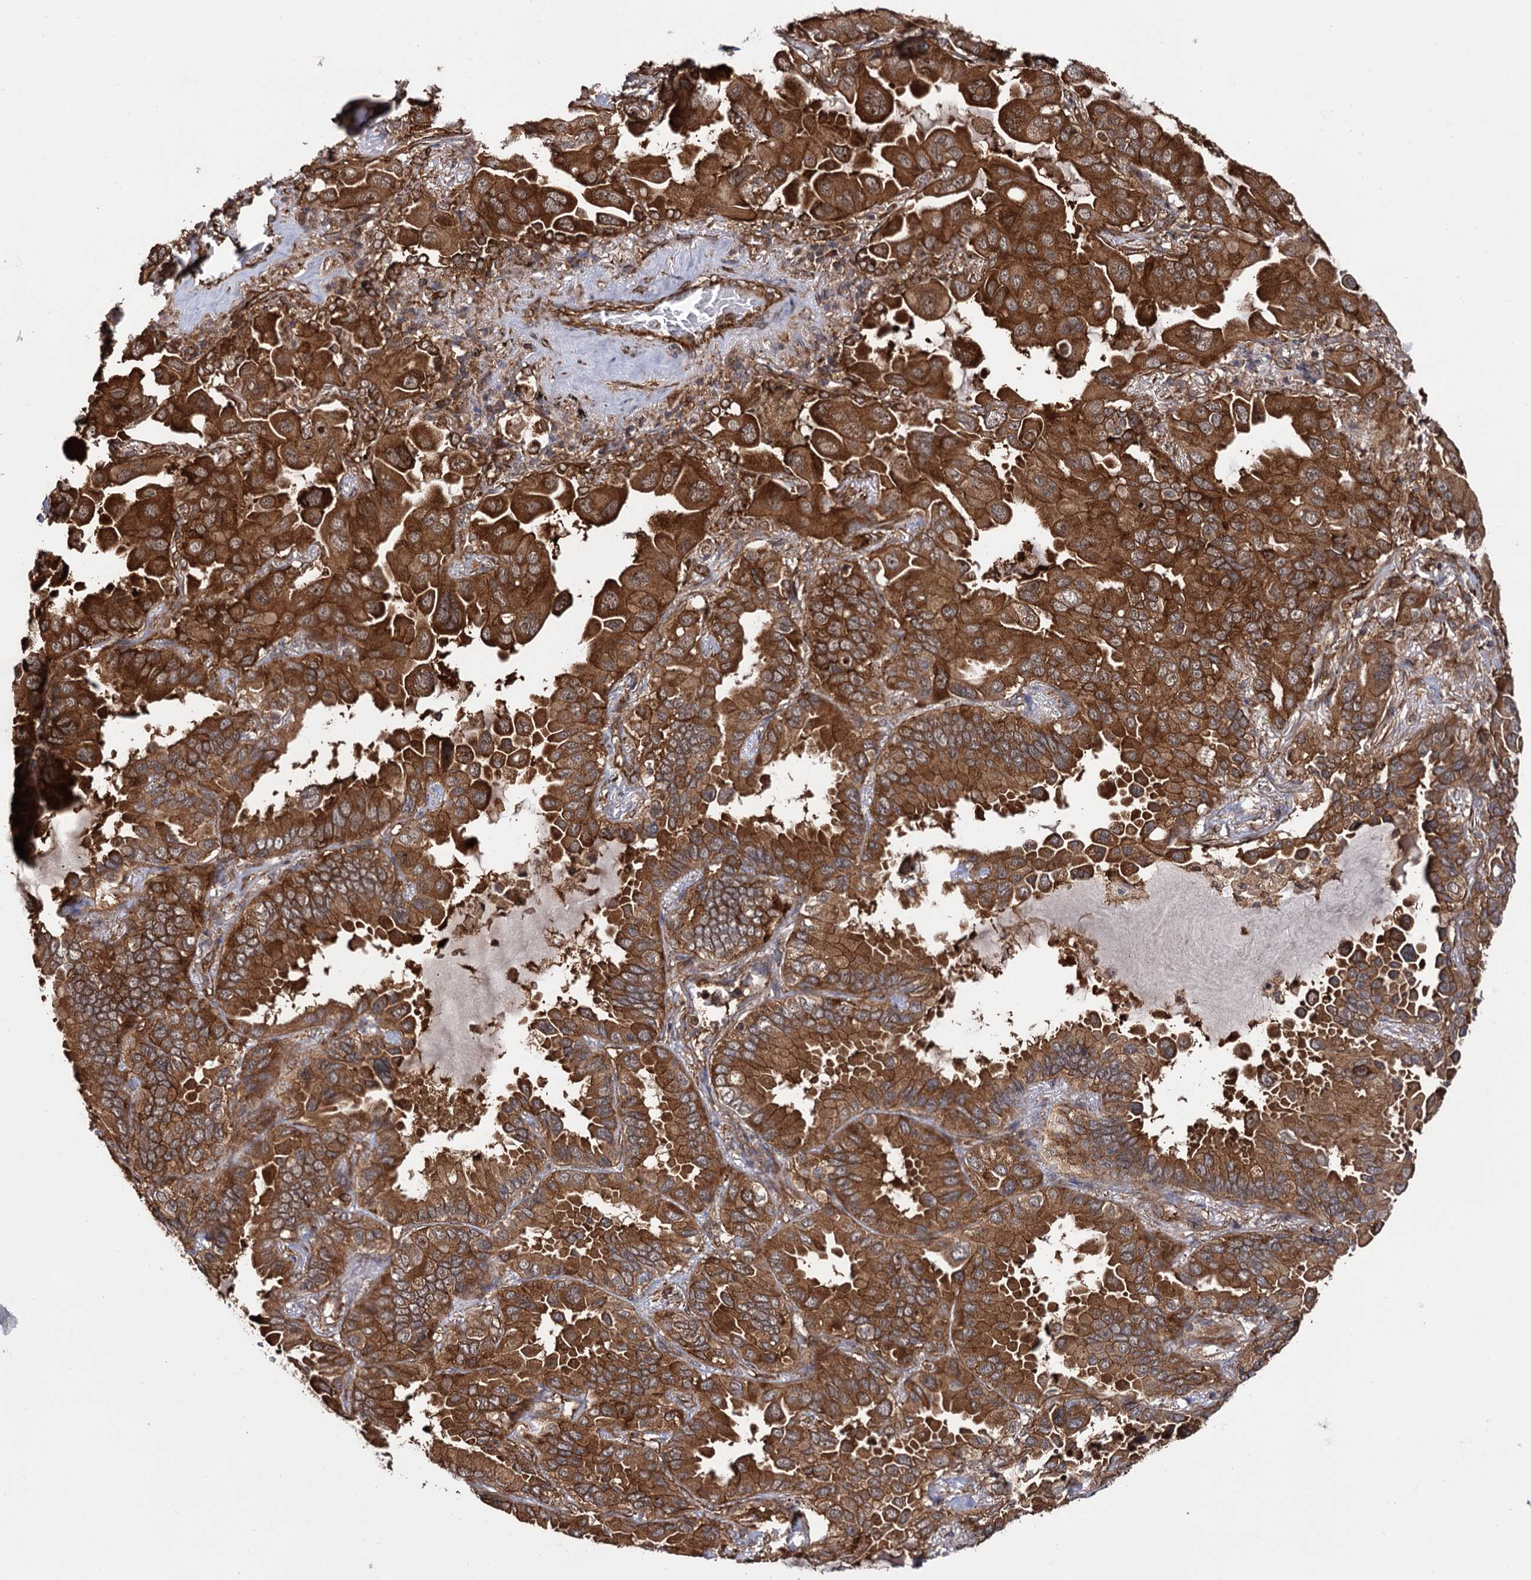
{"staining": {"intensity": "strong", "quantity": ">75%", "location": "cytoplasmic/membranous"}, "tissue": "lung cancer", "cell_type": "Tumor cells", "image_type": "cancer", "snomed": [{"axis": "morphology", "description": "Adenocarcinoma, NOS"}, {"axis": "topography", "description": "Lung"}], "caption": "The micrograph shows a brown stain indicating the presence of a protein in the cytoplasmic/membranous of tumor cells in lung adenocarcinoma.", "gene": "ATP8B4", "patient": {"sex": "male", "age": 64}}